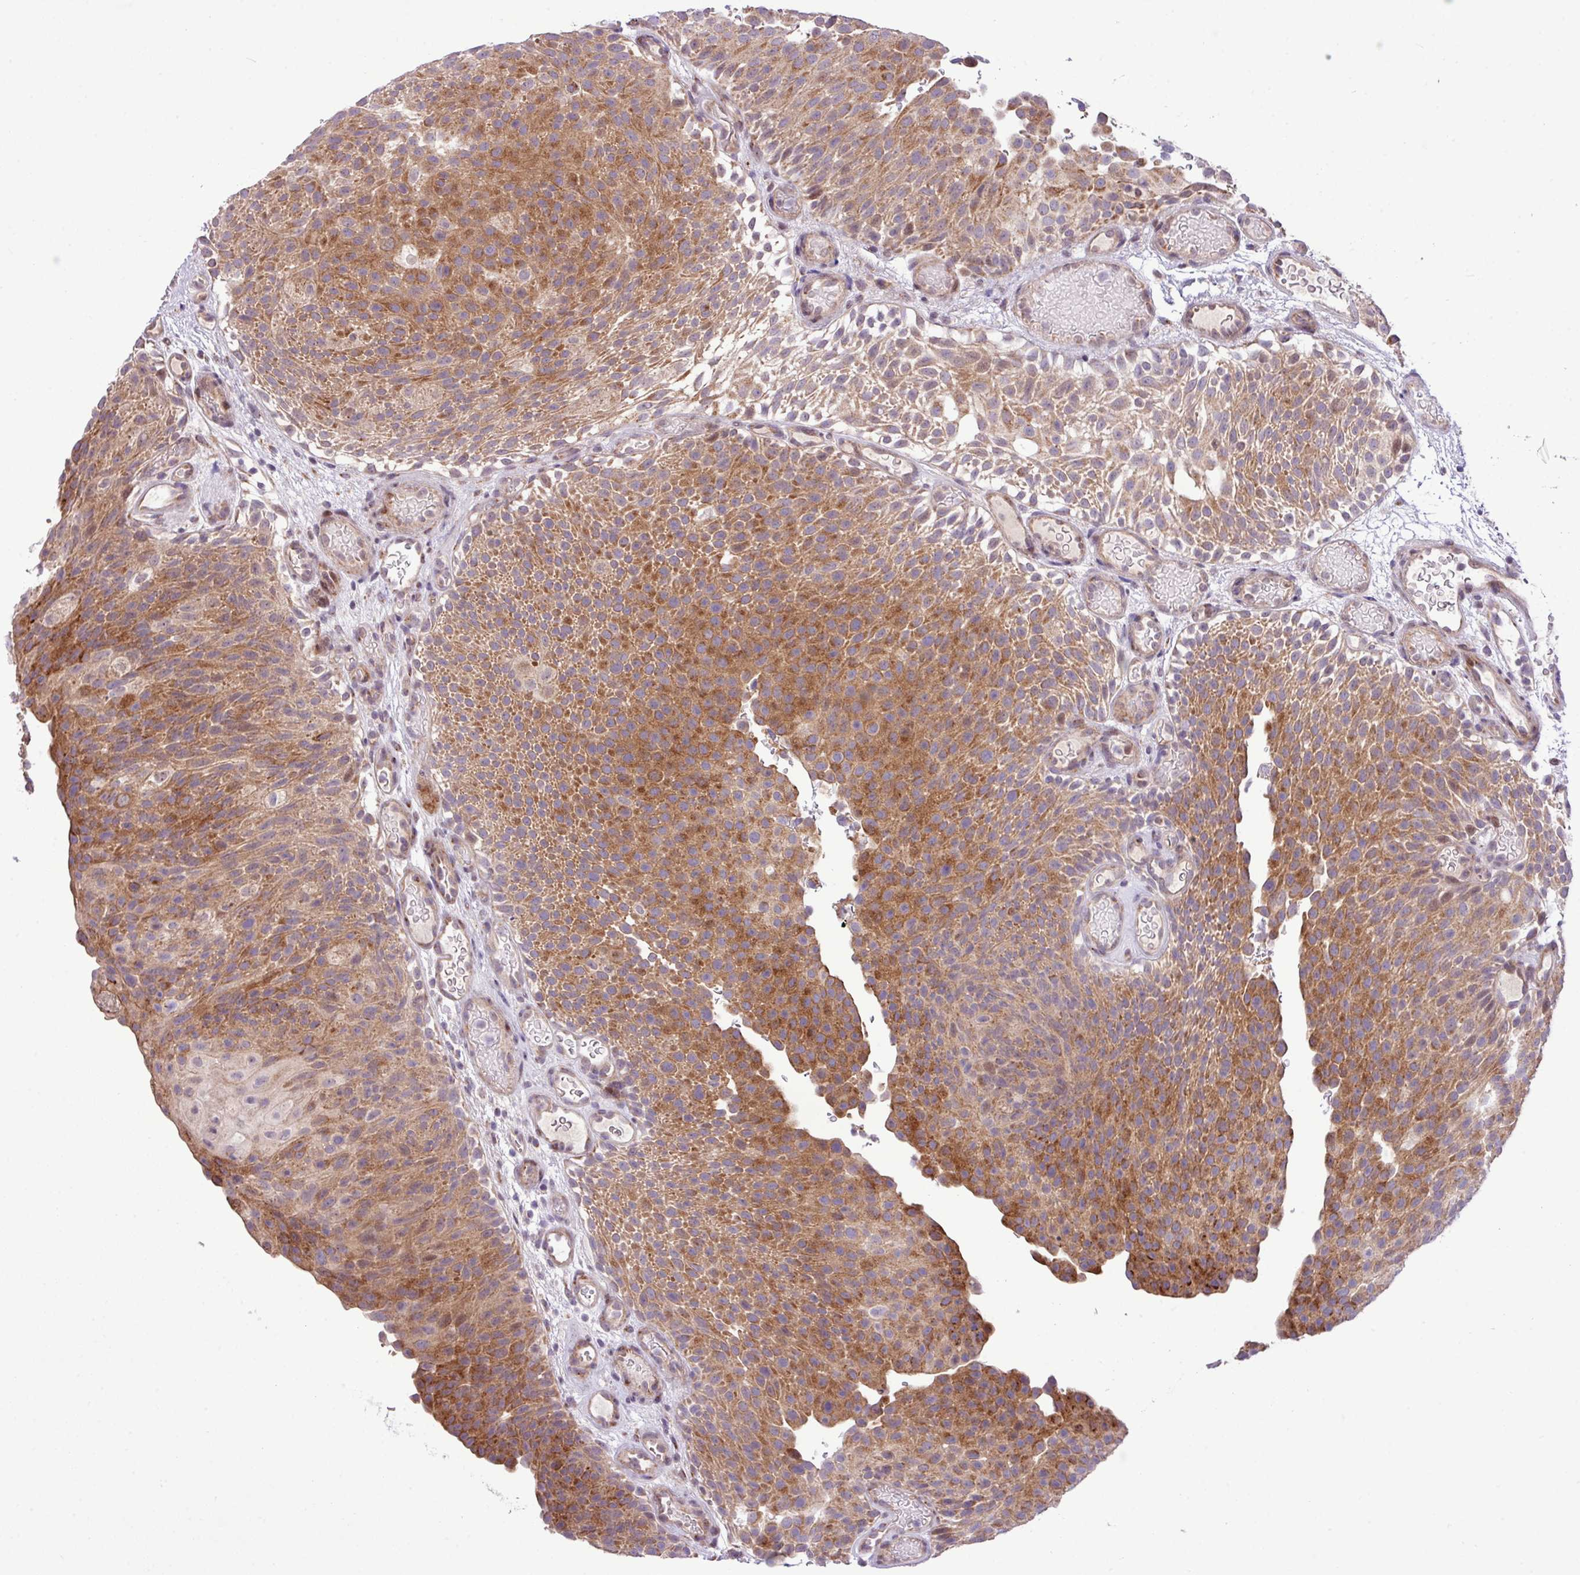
{"staining": {"intensity": "moderate", "quantity": ">75%", "location": "cytoplasmic/membranous"}, "tissue": "urothelial cancer", "cell_type": "Tumor cells", "image_type": "cancer", "snomed": [{"axis": "morphology", "description": "Urothelial carcinoma, Low grade"}, {"axis": "topography", "description": "Urinary bladder"}], "caption": "A micrograph of human urothelial carcinoma (low-grade) stained for a protein reveals moderate cytoplasmic/membranous brown staining in tumor cells.", "gene": "B3GNT9", "patient": {"sex": "male", "age": 78}}